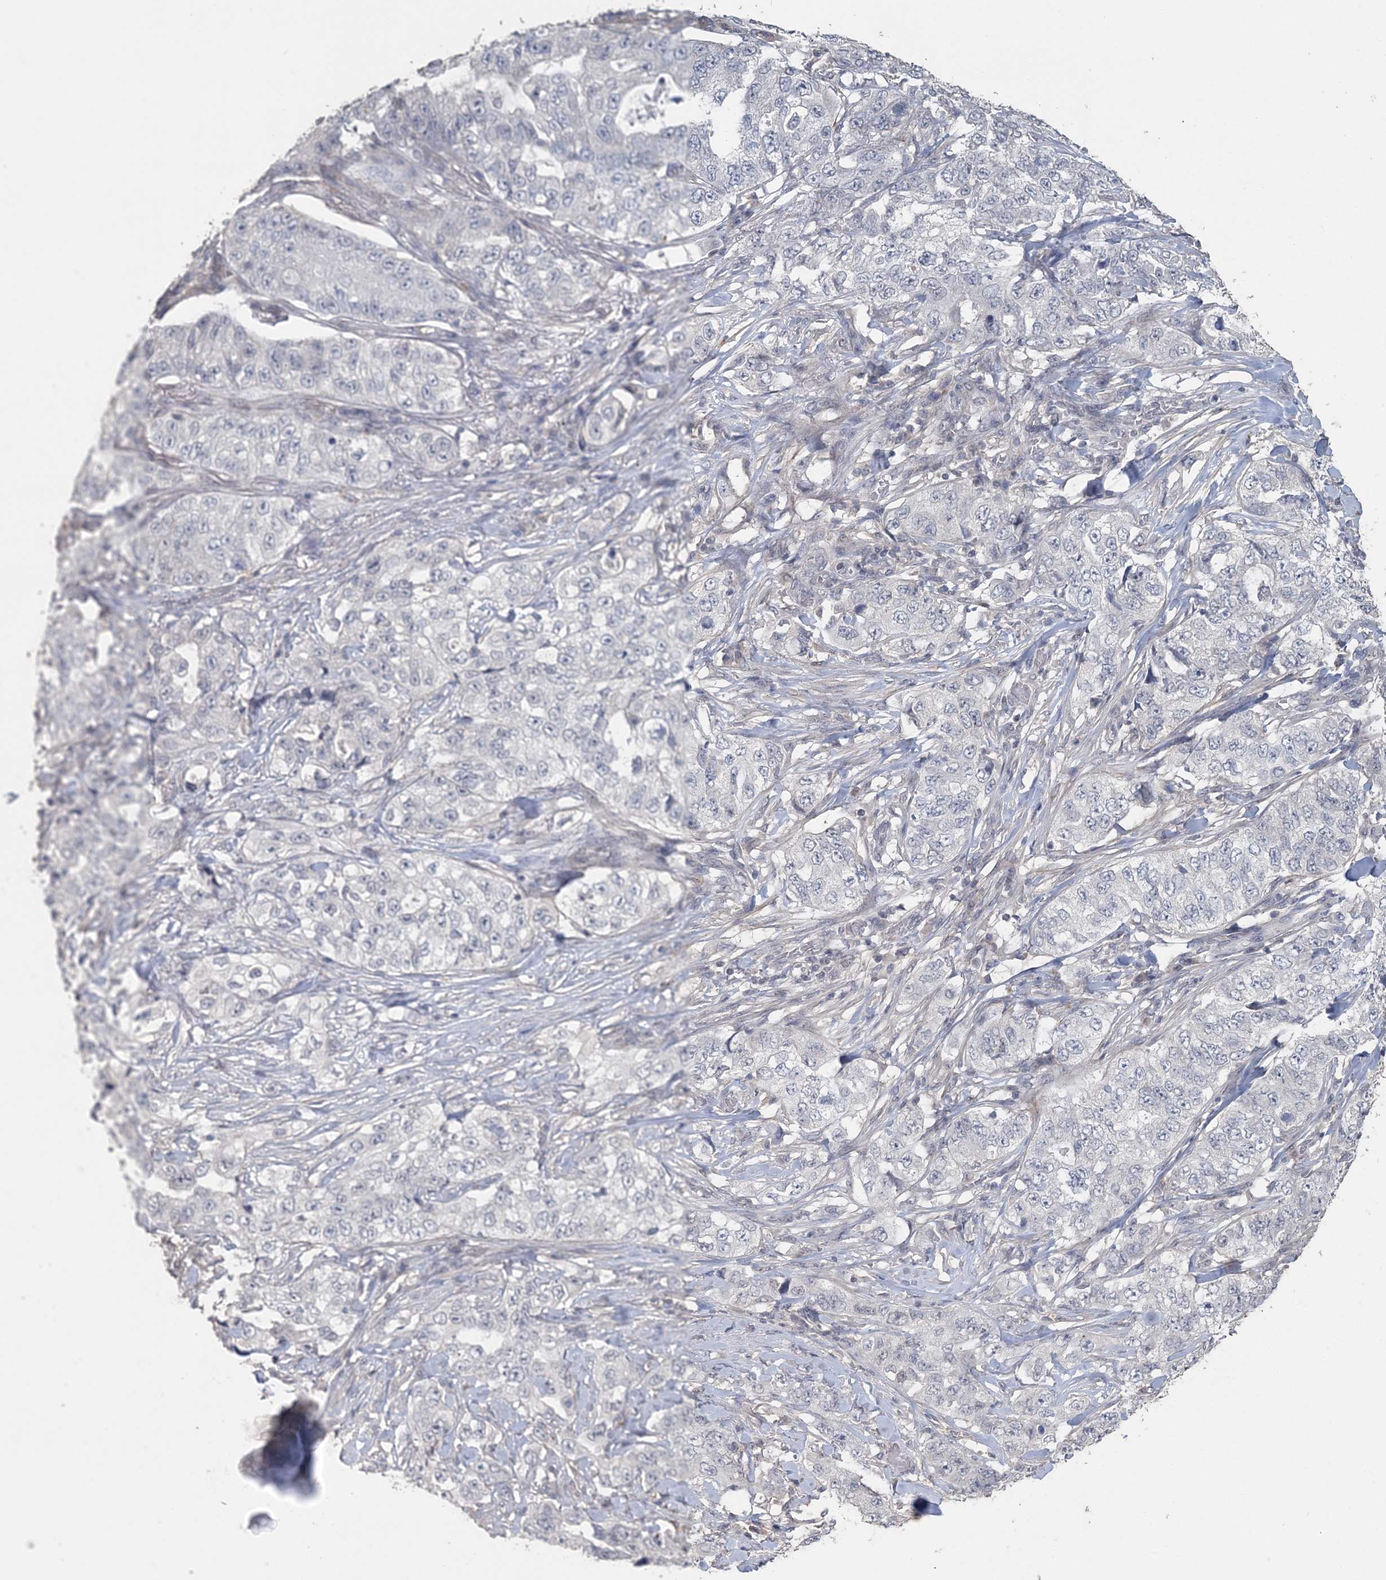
{"staining": {"intensity": "negative", "quantity": "none", "location": "none"}, "tissue": "lung cancer", "cell_type": "Tumor cells", "image_type": "cancer", "snomed": [{"axis": "morphology", "description": "Adenocarcinoma, NOS"}, {"axis": "topography", "description": "Lung"}], "caption": "There is no significant expression in tumor cells of adenocarcinoma (lung).", "gene": "UIMC1", "patient": {"sex": "female", "age": 51}}